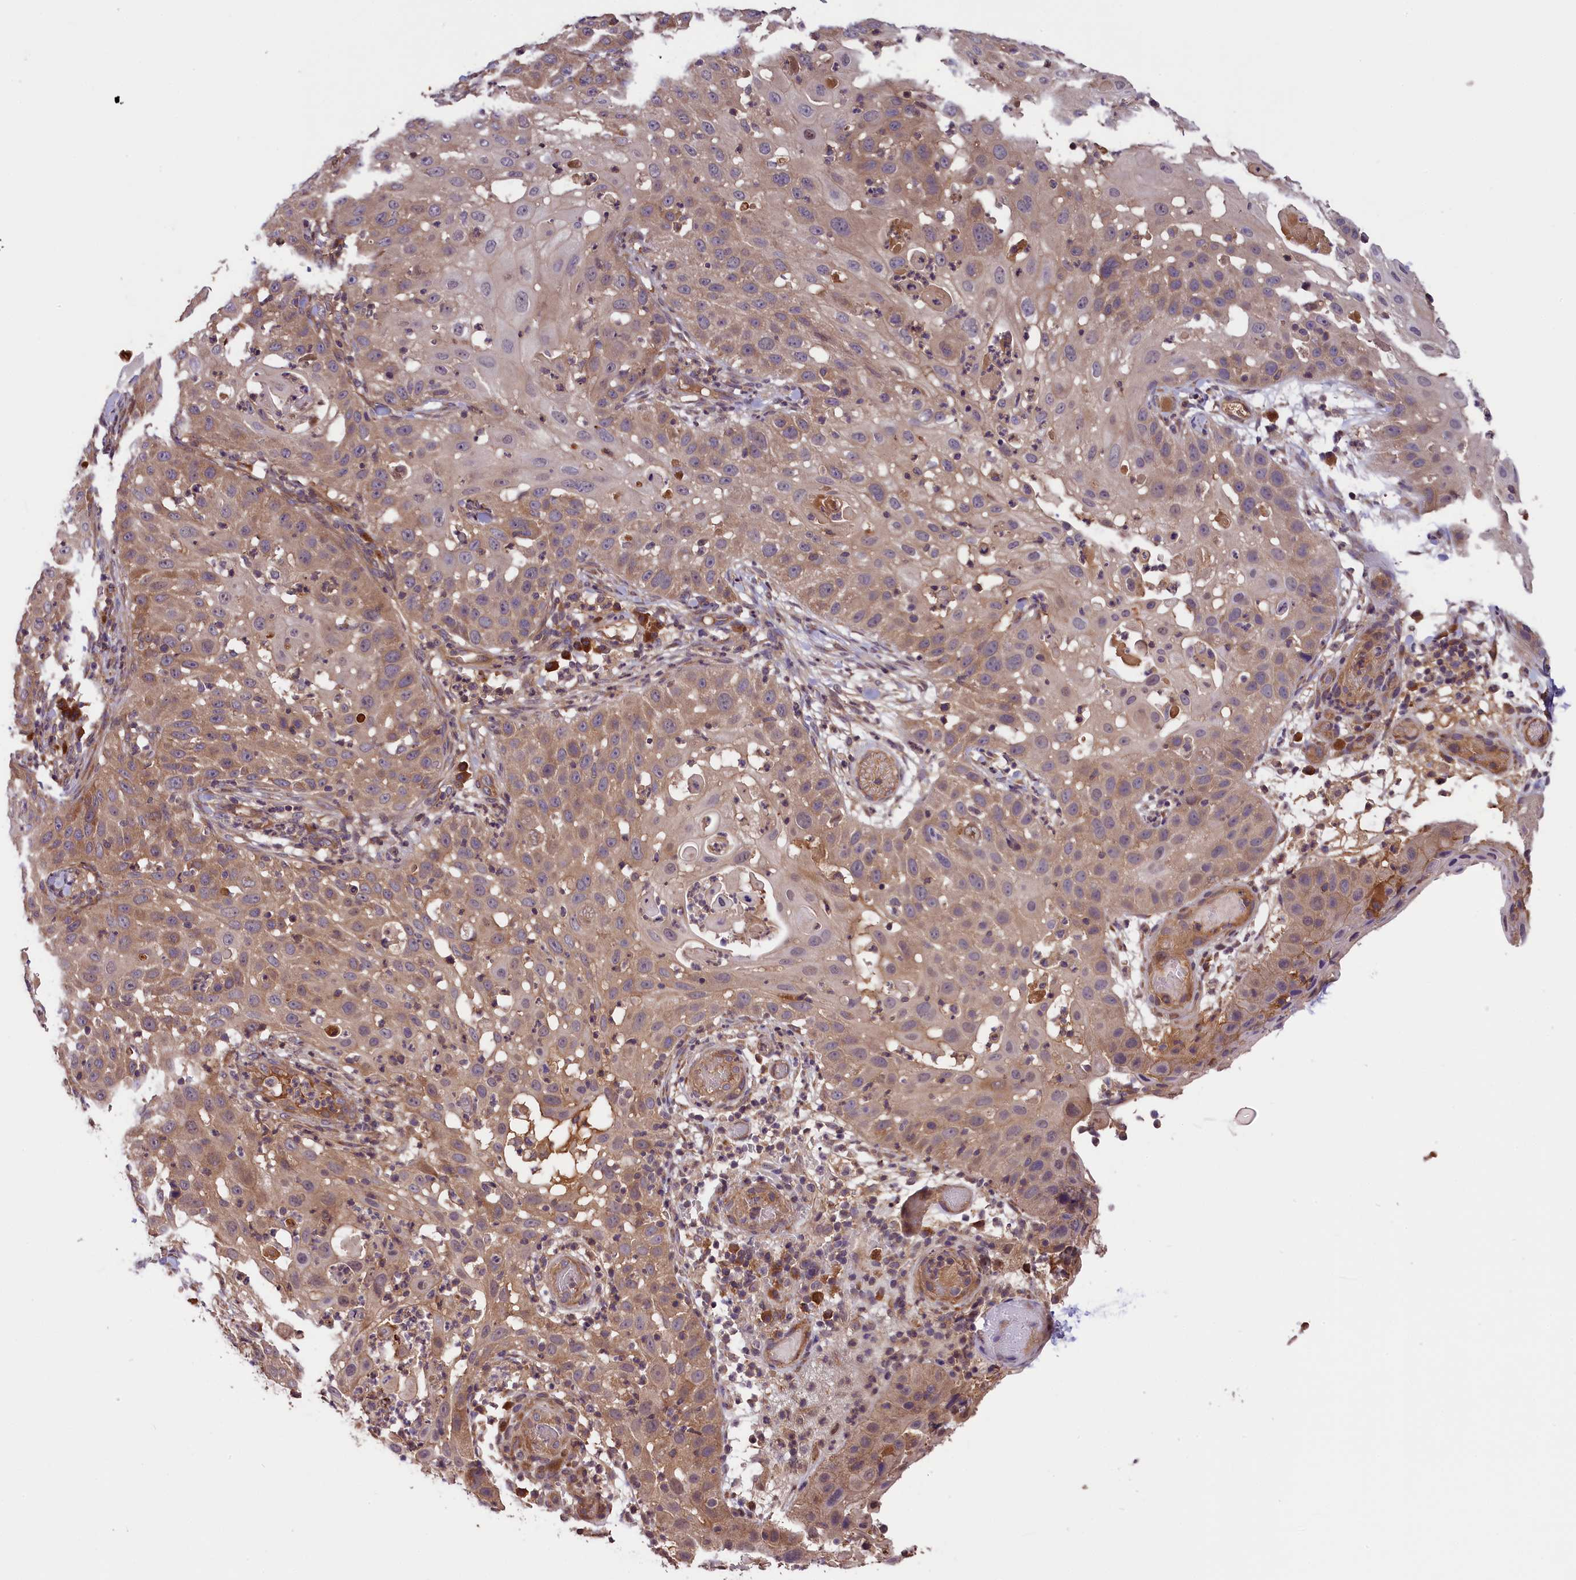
{"staining": {"intensity": "weak", "quantity": ">75%", "location": "cytoplasmic/membranous"}, "tissue": "skin cancer", "cell_type": "Tumor cells", "image_type": "cancer", "snomed": [{"axis": "morphology", "description": "Squamous cell carcinoma, NOS"}, {"axis": "topography", "description": "Skin"}], "caption": "High-magnification brightfield microscopy of skin cancer stained with DAB (3,3'-diaminobenzidine) (brown) and counterstained with hematoxylin (blue). tumor cells exhibit weak cytoplasmic/membranous positivity is present in approximately>75% of cells.", "gene": "SETD6", "patient": {"sex": "female", "age": 44}}